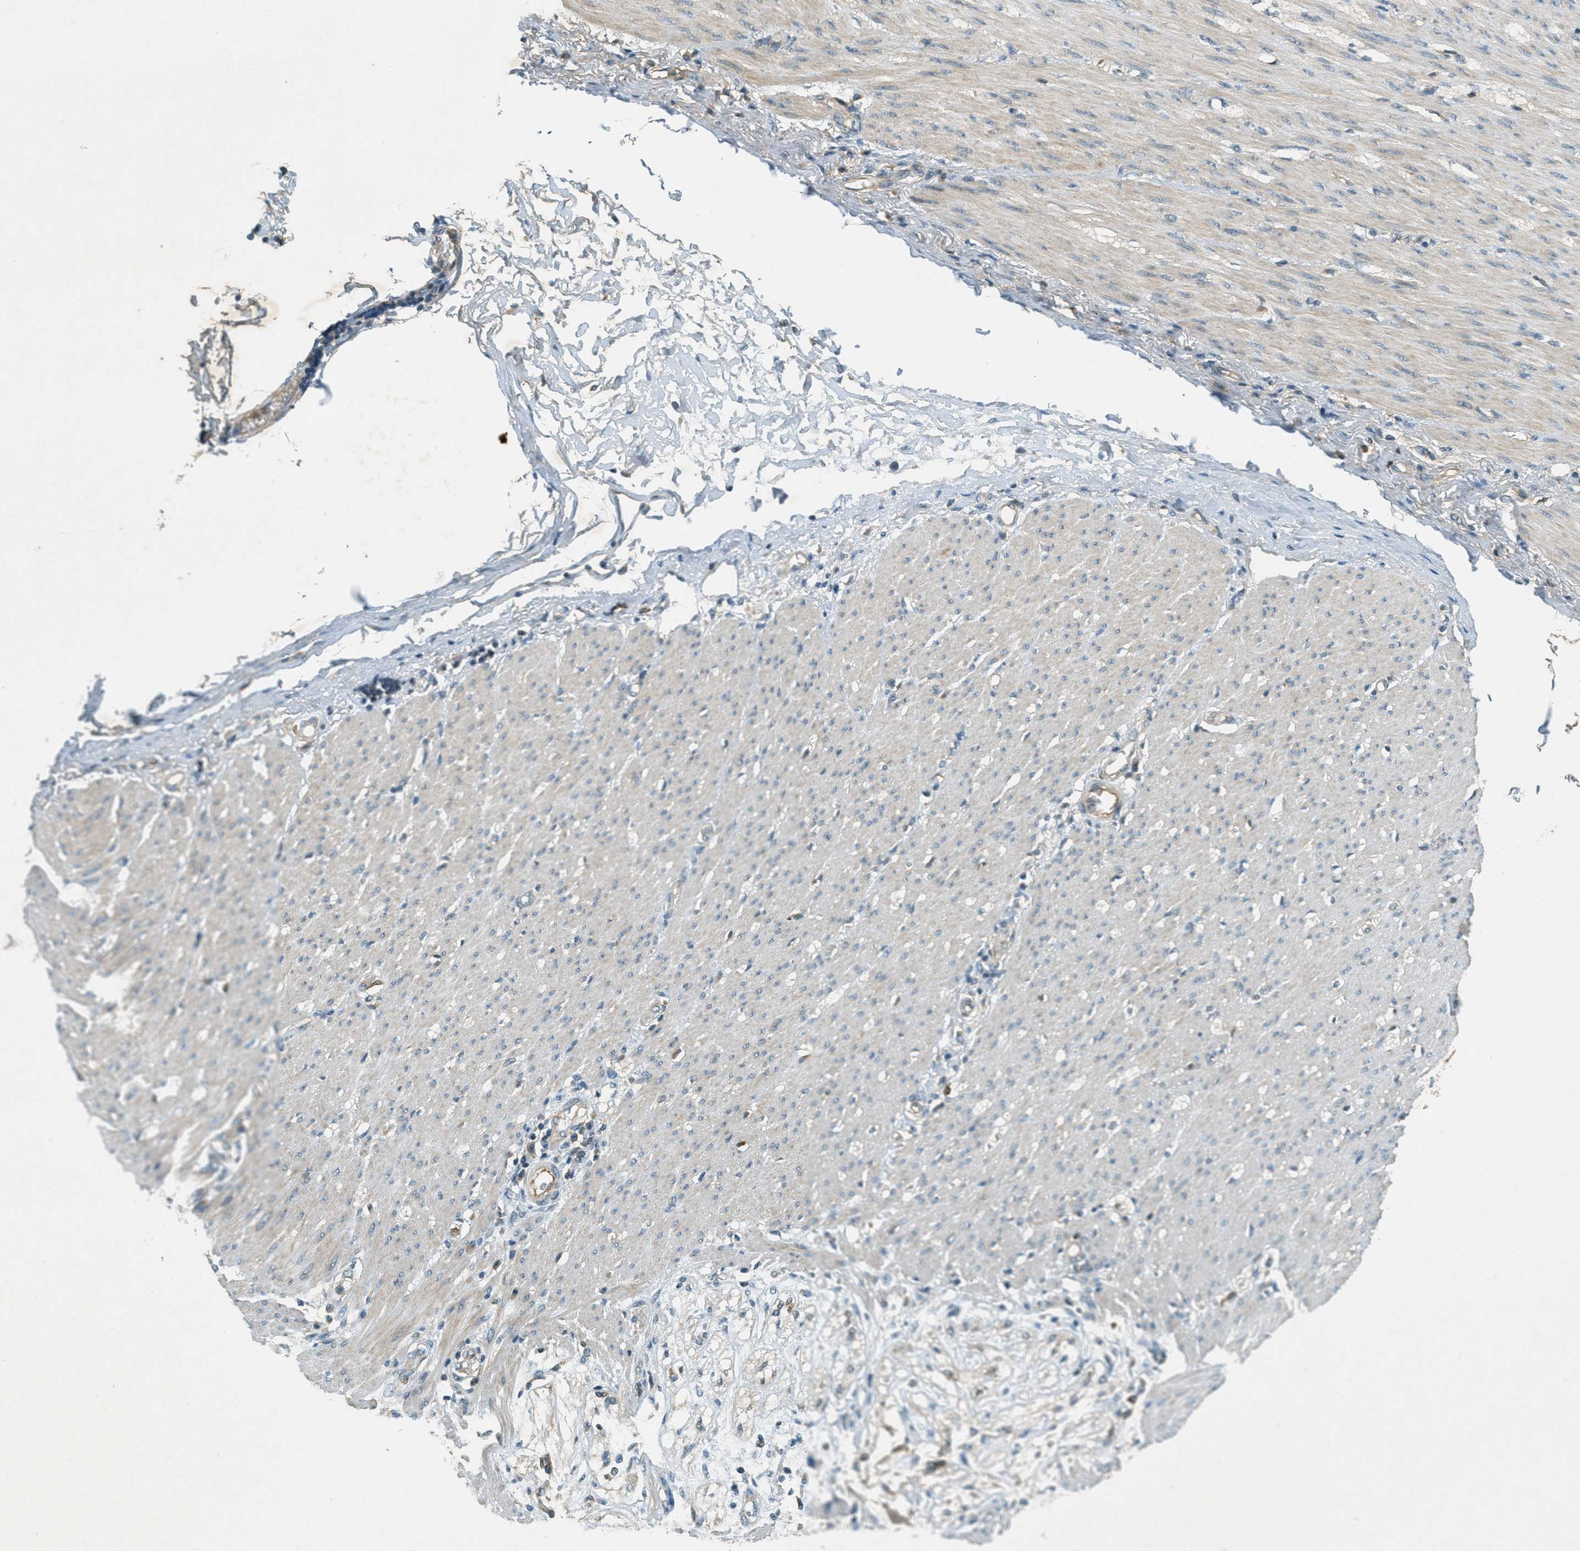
{"staining": {"intensity": "moderate", "quantity": ">75%", "location": "cytoplasmic/membranous"}, "tissue": "adipose tissue", "cell_type": "Adipocytes", "image_type": "normal", "snomed": [{"axis": "morphology", "description": "Normal tissue, NOS"}, {"axis": "morphology", "description": "Adenocarcinoma, NOS"}, {"axis": "topography", "description": "Colon"}, {"axis": "topography", "description": "Peripheral nerve tissue"}], "caption": "Adipose tissue stained with DAB immunohistochemistry (IHC) reveals medium levels of moderate cytoplasmic/membranous positivity in about >75% of adipocytes. (DAB IHC with brightfield microscopy, high magnification).", "gene": "NUDT4B", "patient": {"sex": "male", "age": 14}}